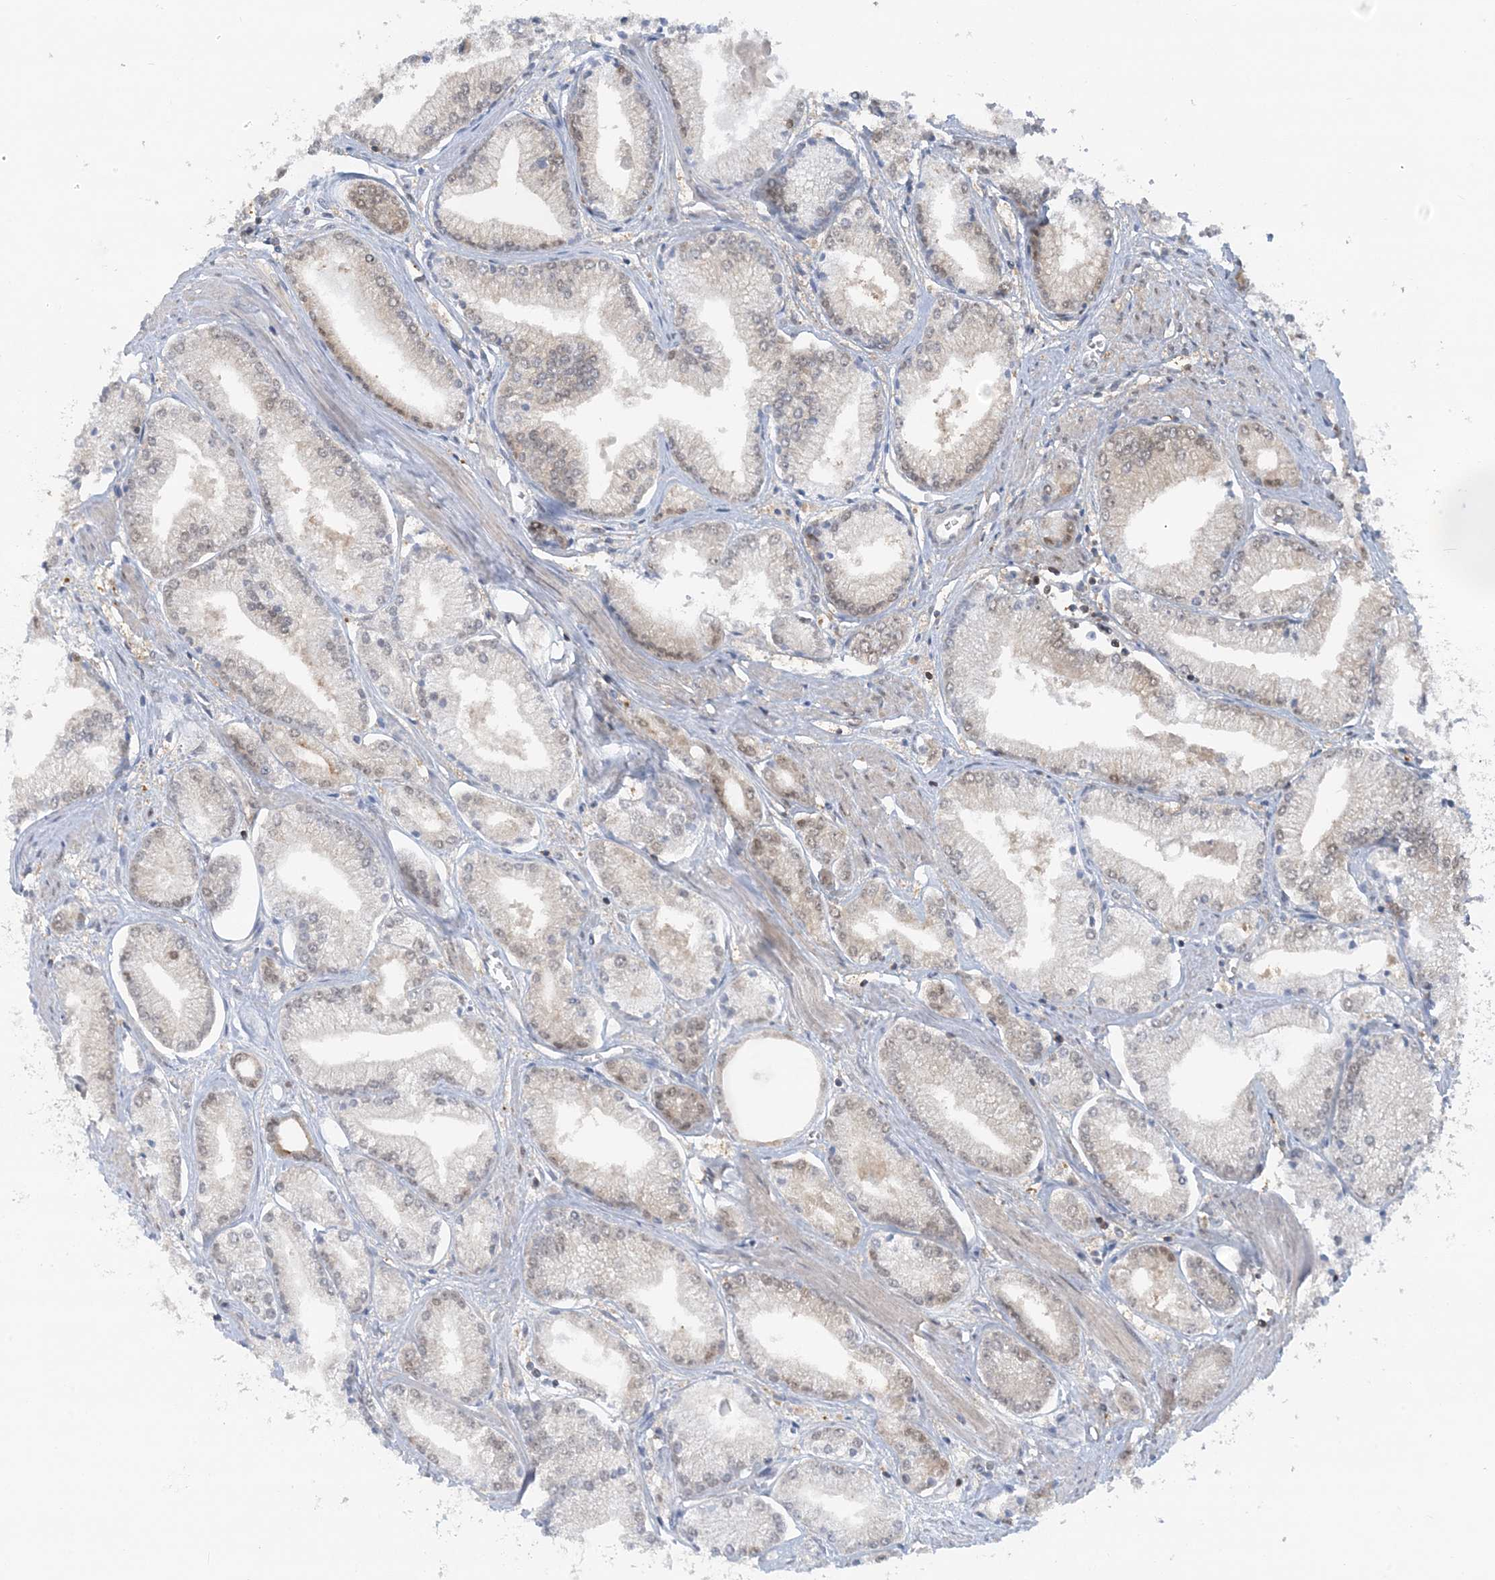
{"staining": {"intensity": "weak", "quantity": "25%-75%", "location": "cytoplasmic/membranous,nuclear"}, "tissue": "prostate cancer", "cell_type": "Tumor cells", "image_type": "cancer", "snomed": [{"axis": "morphology", "description": "Adenocarcinoma, Low grade"}, {"axis": "topography", "description": "Prostate"}], "caption": "Prostate adenocarcinoma (low-grade) stained with DAB (3,3'-diaminobenzidine) immunohistochemistry (IHC) demonstrates low levels of weak cytoplasmic/membranous and nuclear staining in approximately 25%-75% of tumor cells. The protein is stained brown, and the nuclei are stained in blue (DAB IHC with brightfield microscopy, high magnification).", "gene": "OGA", "patient": {"sex": "male", "age": 60}}